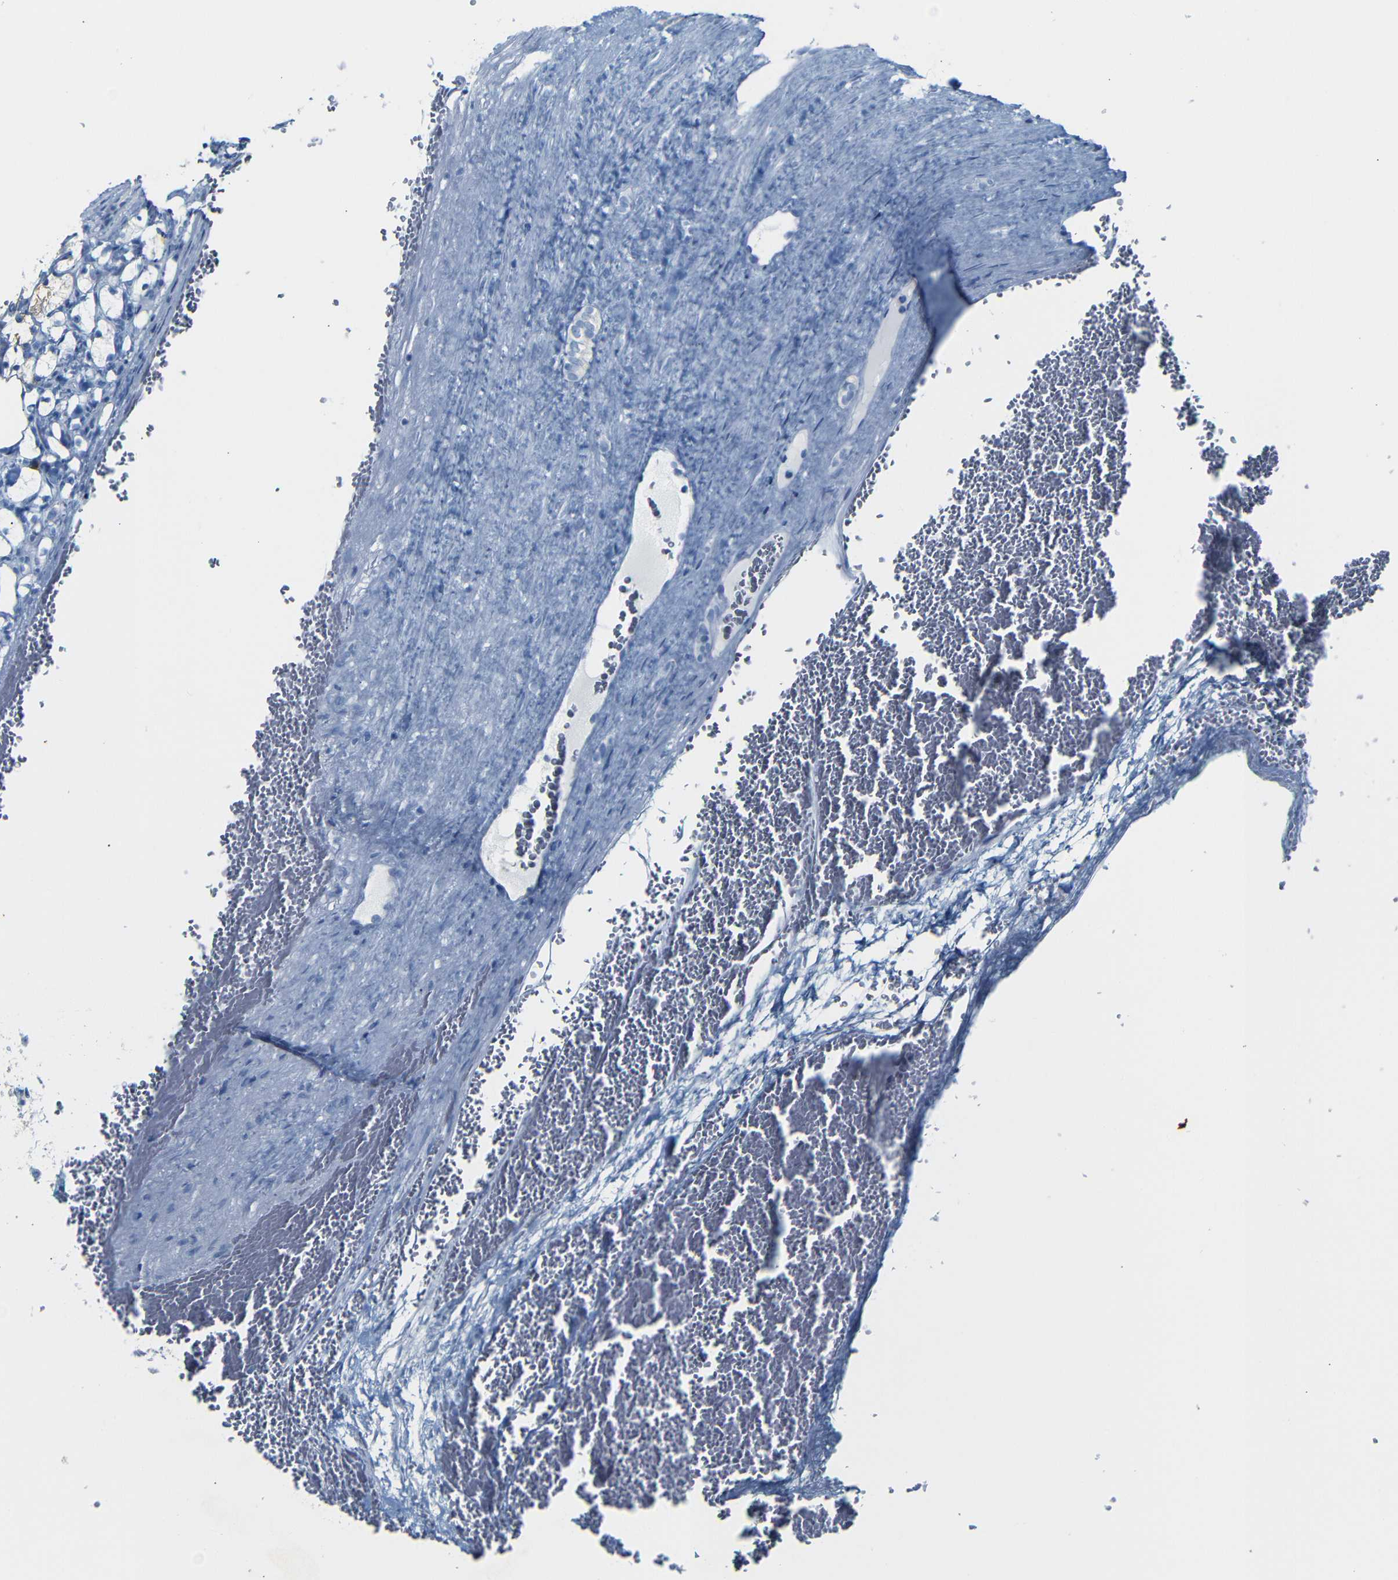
{"staining": {"intensity": "negative", "quantity": "none", "location": "none"}, "tissue": "renal cancer", "cell_type": "Tumor cells", "image_type": "cancer", "snomed": [{"axis": "morphology", "description": "Adenocarcinoma, NOS"}, {"axis": "topography", "description": "Kidney"}], "caption": "A micrograph of human renal cancer is negative for staining in tumor cells. (Immunohistochemistry, brightfield microscopy, high magnification).", "gene": "FCRL1", "patient": {"sex": "female", "age": 69}}